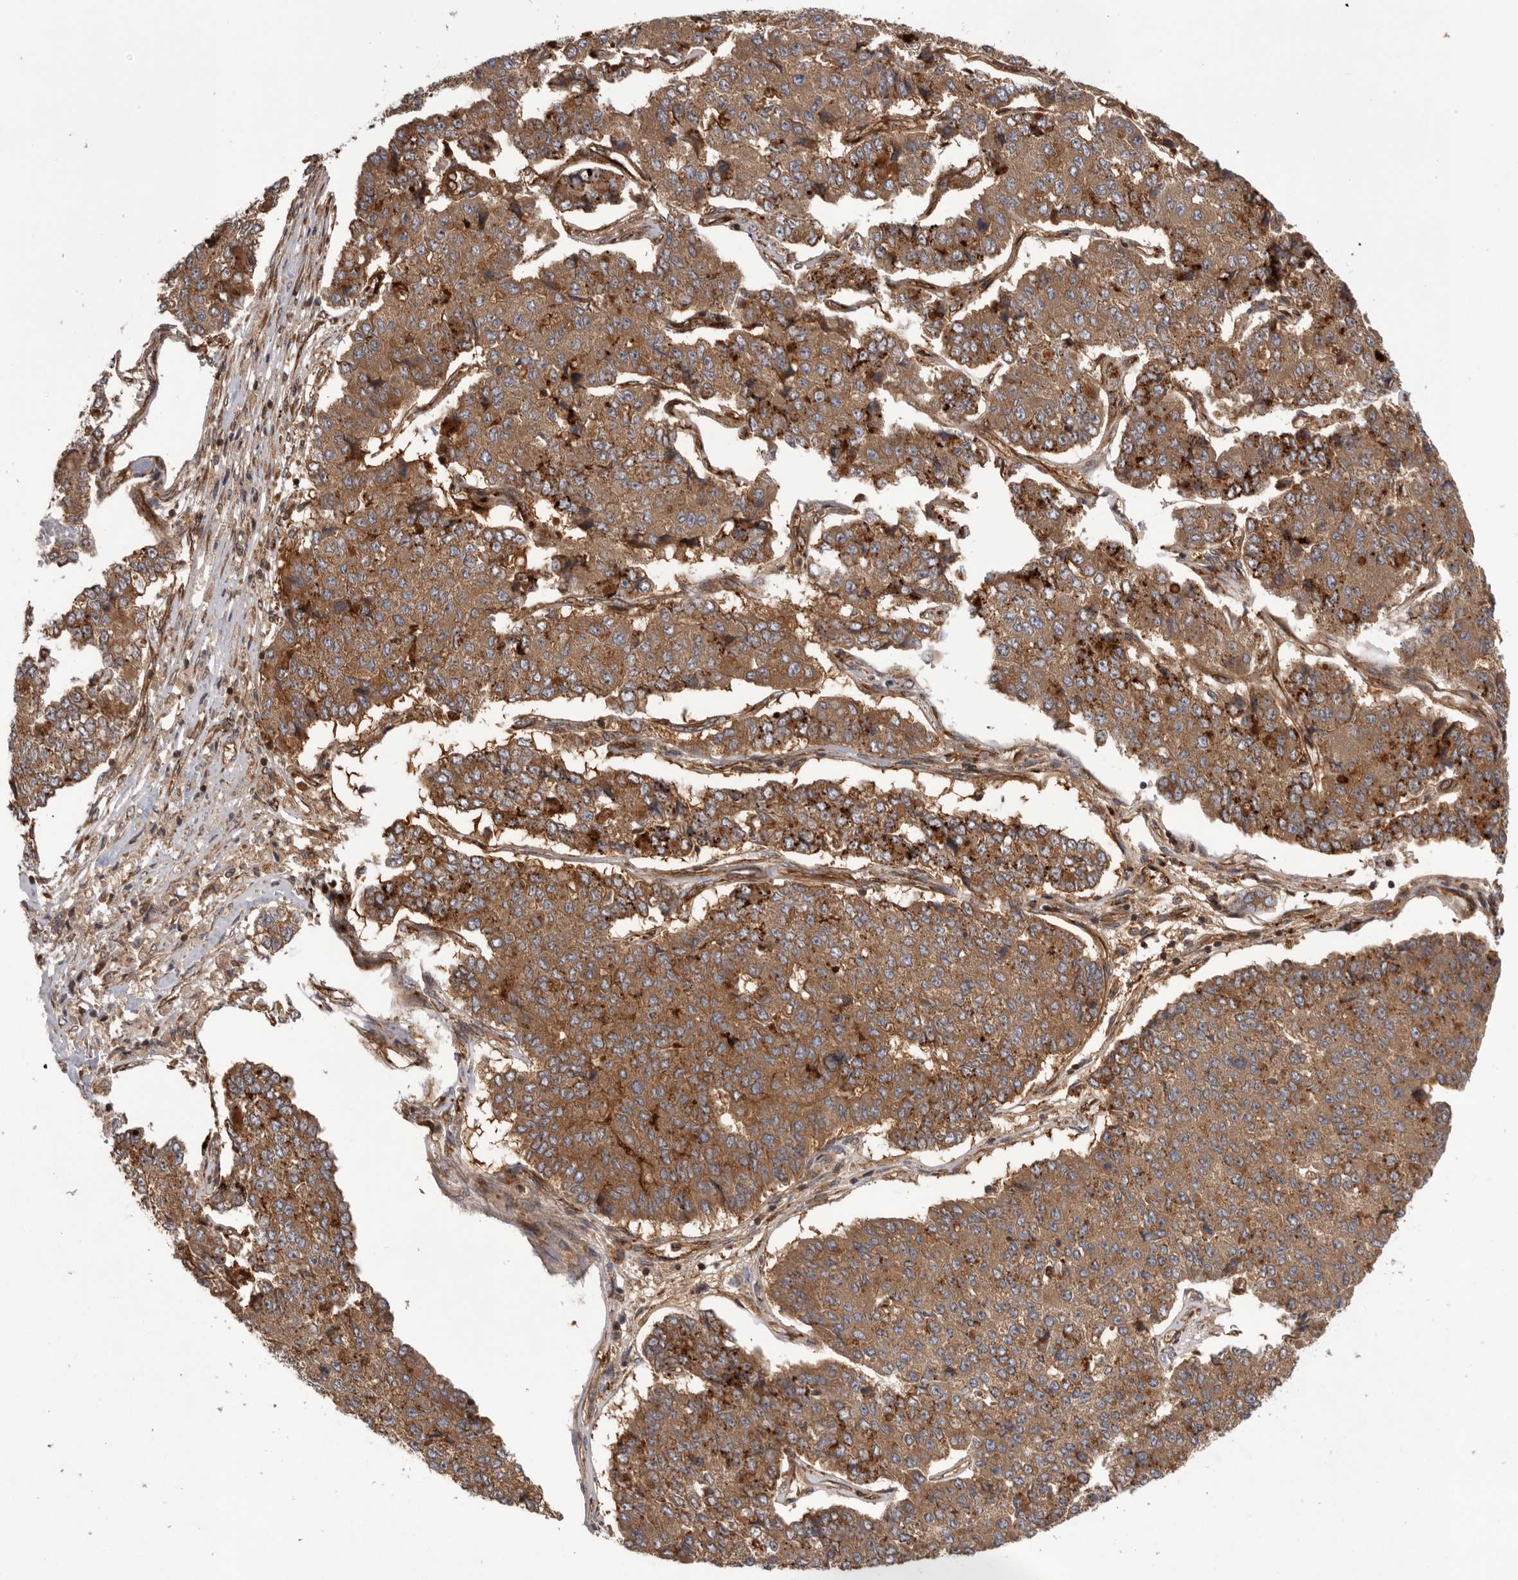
{"staining": {"intensity": "moderate", "quantity": ">75%", "location": "cytoplasmic/membranous"}, "tissue": "pancreatic cancer", "cell_type": "Tumor cells", "image_type": "cancer", "snomed": [{"axis": "morphology", "description": "Adenocarcinoma, NOS"}, {"axis": "topography", "description": "Pancreas"}], "caption": "About >75% of tumor cells in adenocarcinoma (pancreatic) exhibit moderate cytoplasmic/membranous protein expression as visualized by brown immunohistochemical staining.", "gene": "DHDDS", "patient": {"sex": "male", "age": 50}}